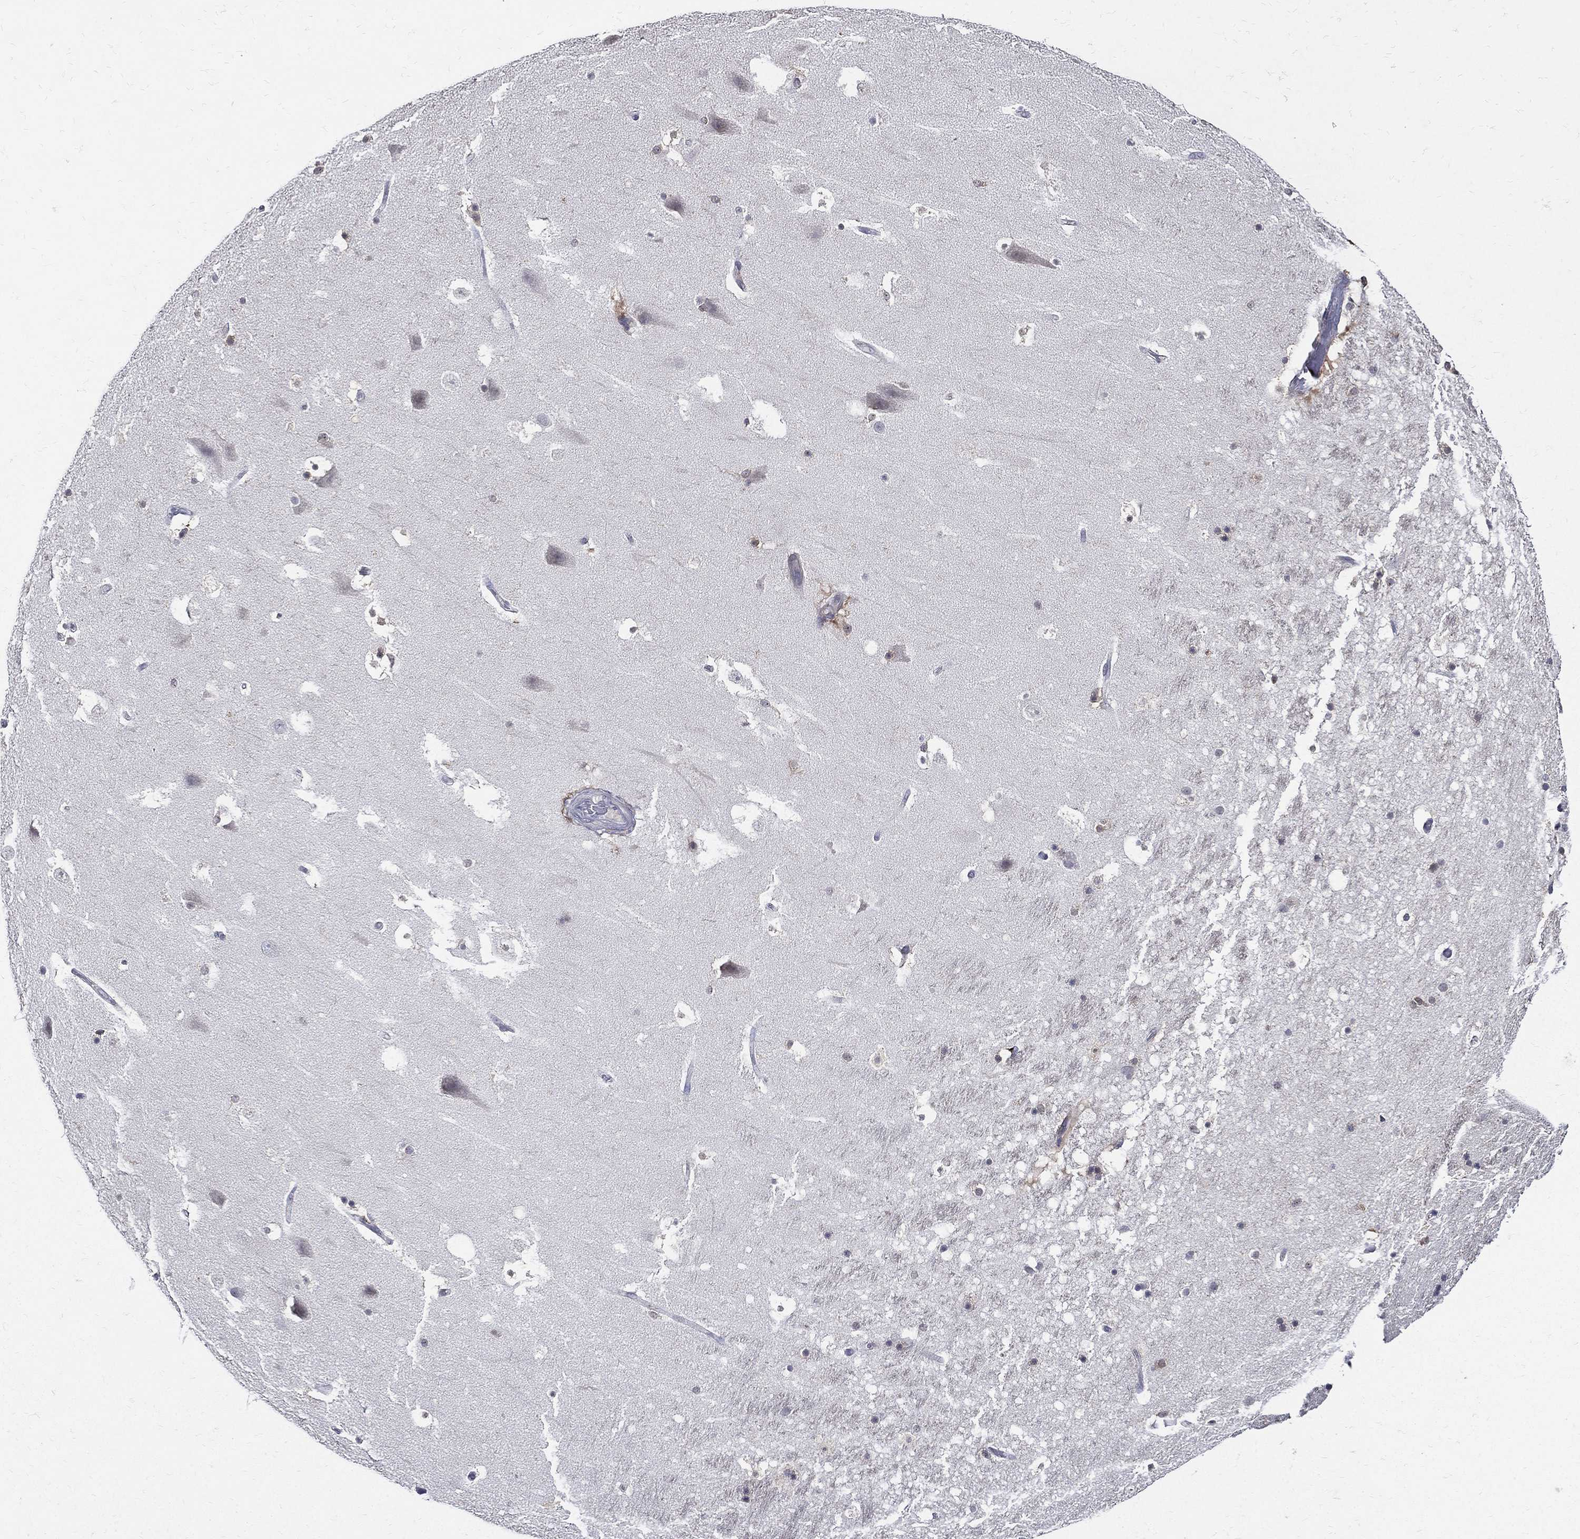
{"staining": {"intensity": "negative", "quantity": "none", "location": "none"}, "tissue": "hippocampus", "cell_type": "Glial cells", "image_type": "normal", "snomed": [{"axis": "morphology", "description": "Normal tissue, NOS"}, {"axis": "topography", "description": "Hippocampus"}], "caption": "The image exhibits no staining of glial cells in benign hippocampus. (IHC, brightfield microscopy, high magnification).", "gene": "GPR171", "patient": {"sex": "male", "age": 51}}